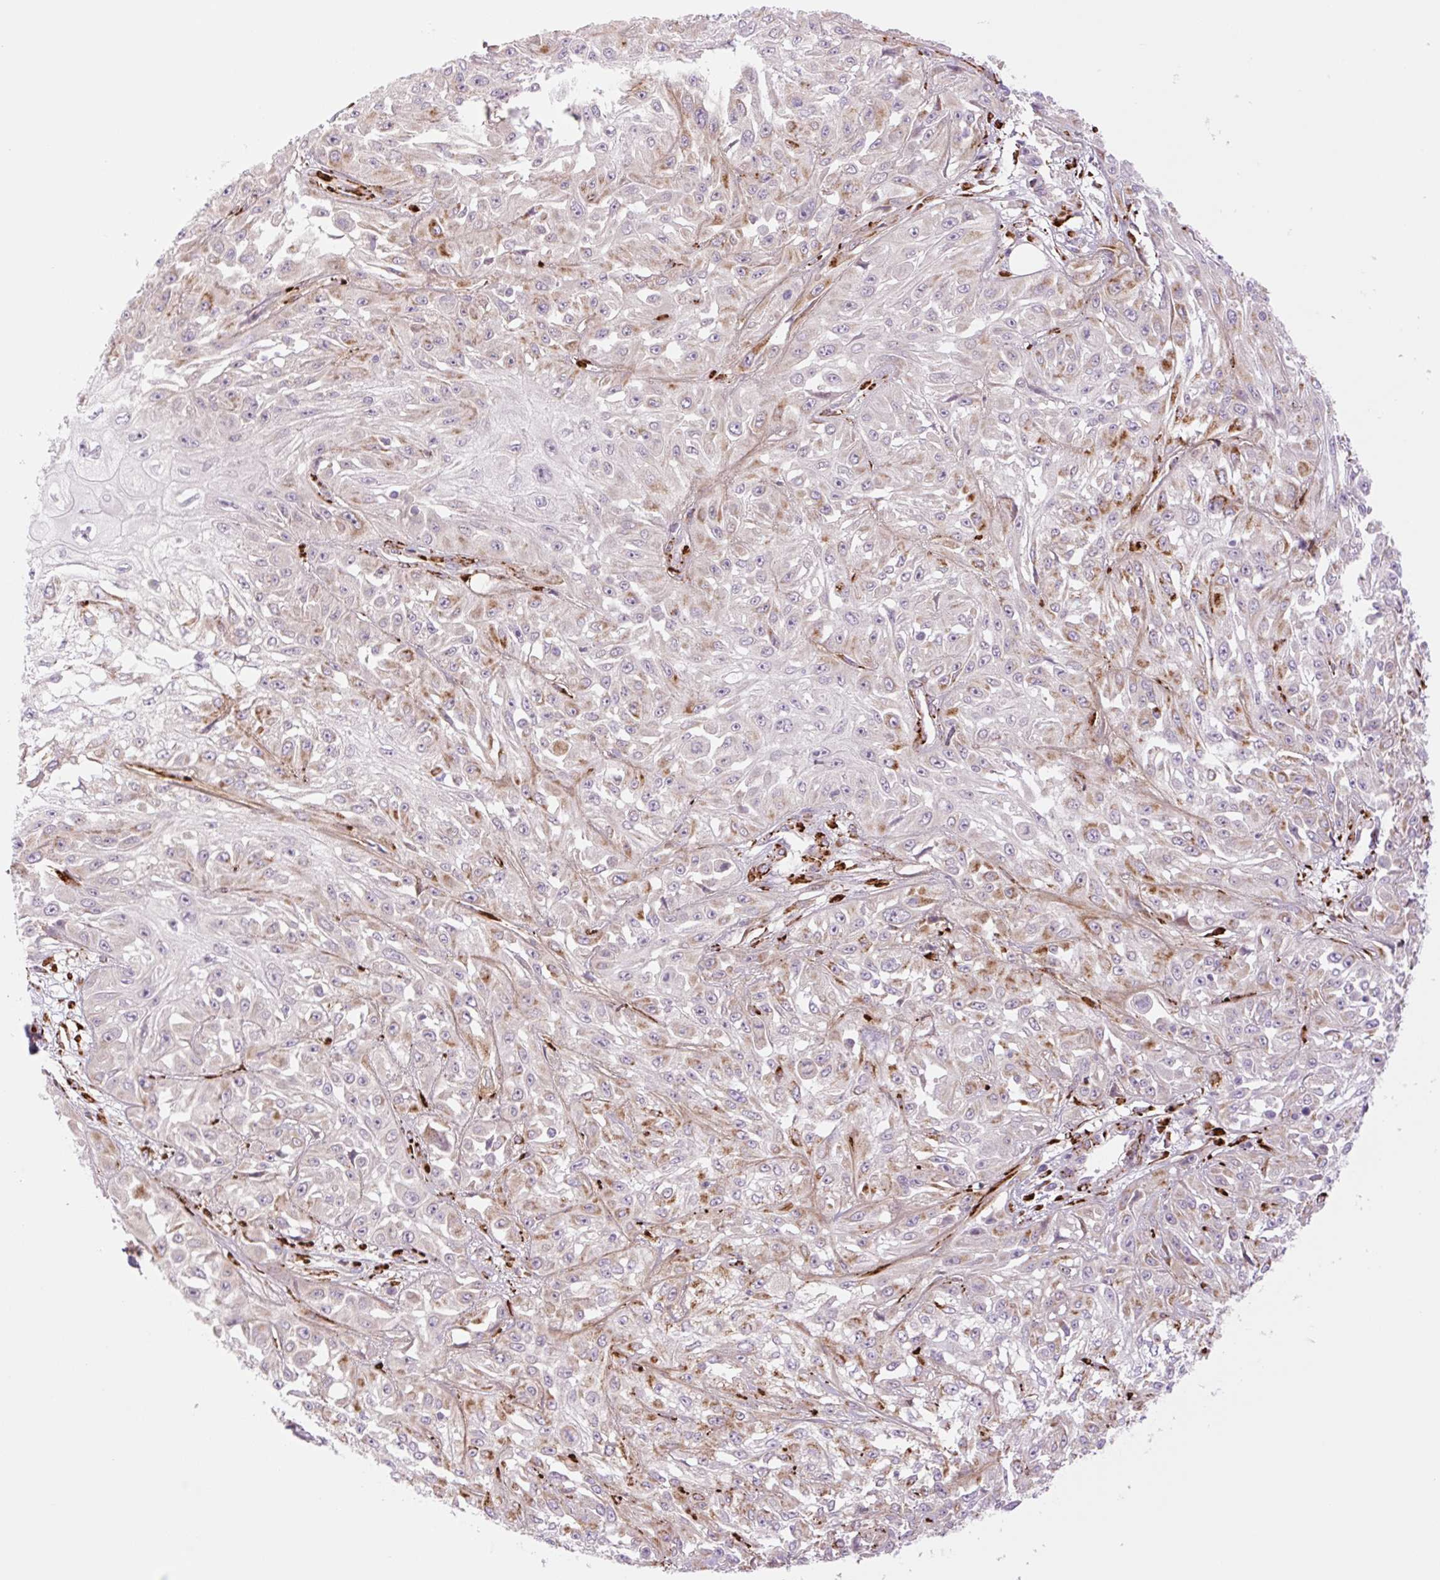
{"staining": {"intensity": "weak", "quantity": "25%-75%", "location": "cytoplasmic/membranous"}, "tissue": "skin cancer", "cell_type": "Tumor cells", "image_type": "cancer", "snomed": [{"axis": "morphology", "description": "Squamous cell carcinoma, NOS"}, {"axis": "morphology", "description": "Squamous cell carcinoma, metastatic, NOS"}, {"axis": "topography", "description": "Skin"}, {"axis": "topography", "description": "Lymph node"}], "caption": "High-power microscopy captured an immunohistochemistry photomicrograph of skin squamous cell carcinoma, revealing weak cytoplasmic/membranous staining in about 25%-75% of tumor cells.", "gene": "COL5A1", "patient": {"sex": "male", "age": 75}}